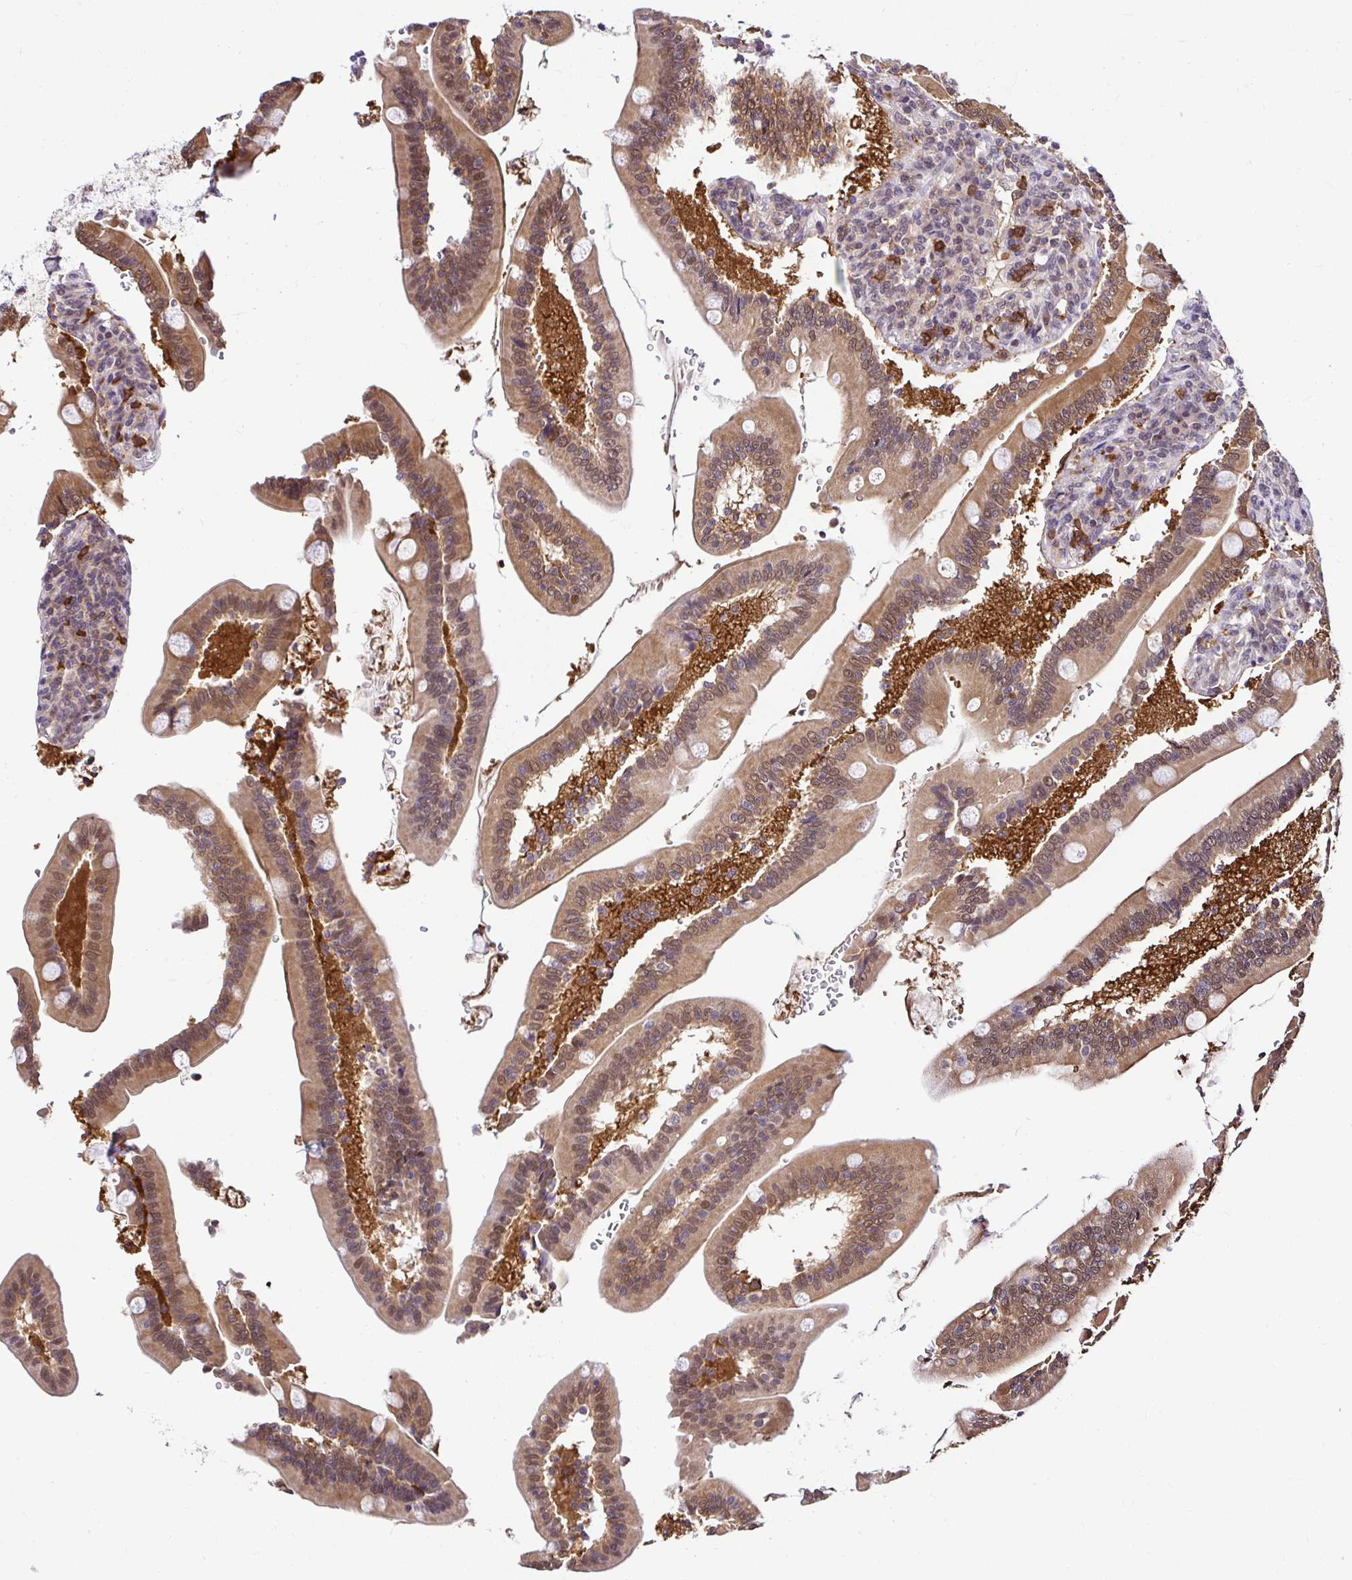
{"staining": {"intensity": "moderate", "quantity": ">75%", "location": "cytoplasmic/membranous,nuclear"}, "tissue": "duodenum", "cell_type": "Glandular cells", "image_type": "normal", "snomed": [{"axis": "morphology", "description": "Normal tissue, NOS"}, {"axis": "topography", "description": "Duodenum"}], "caption": "Immunohistochemical staining of unremarkable human duodenum reveals moderate cytoplasmic/membranous,nuclear protein expression in approximately >75% of glandular cells.", "gene": "PIN4", "patient": {"sex": "female", "age": 67}}